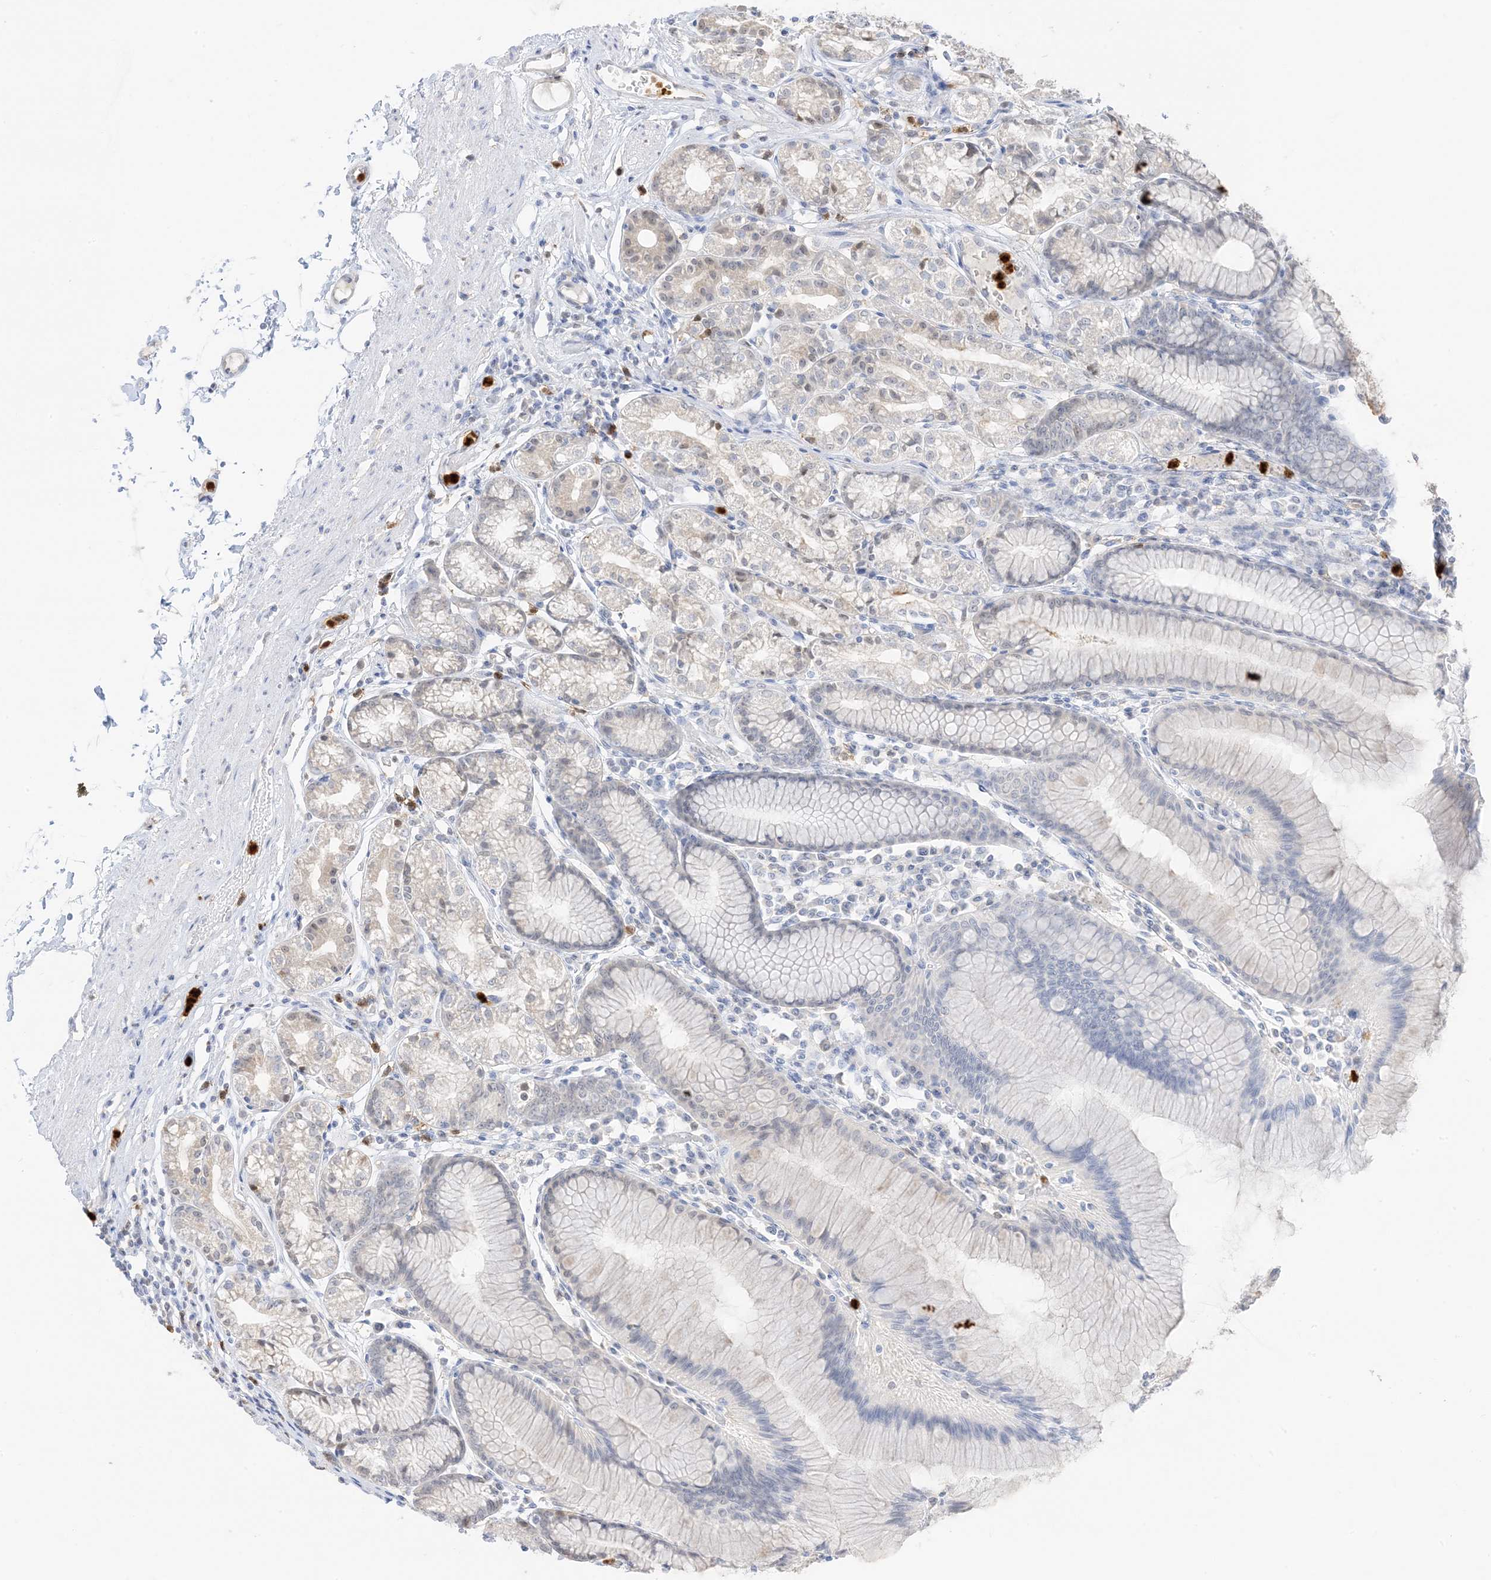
{"staining": {"intensity": "negative", "quantity": "none", "location": "none"}, "tissue": "stomach", "cell_type": "Glandular cells", "image_type": "normal", "snomed": [{"axis": "morphology", "description": "Normal tissue, NOS"}, {"axis": "topography", "description": "Stomach"}], "caption": "This histopathology image is of benign stomach stained with immunohistochemistry (IHC) to label a protein in brown with the nuclei are counter-stained blue. There is no expression in glandular cells.", "gene": "GCA", "patient": {"sex": "female", "age": 57}}